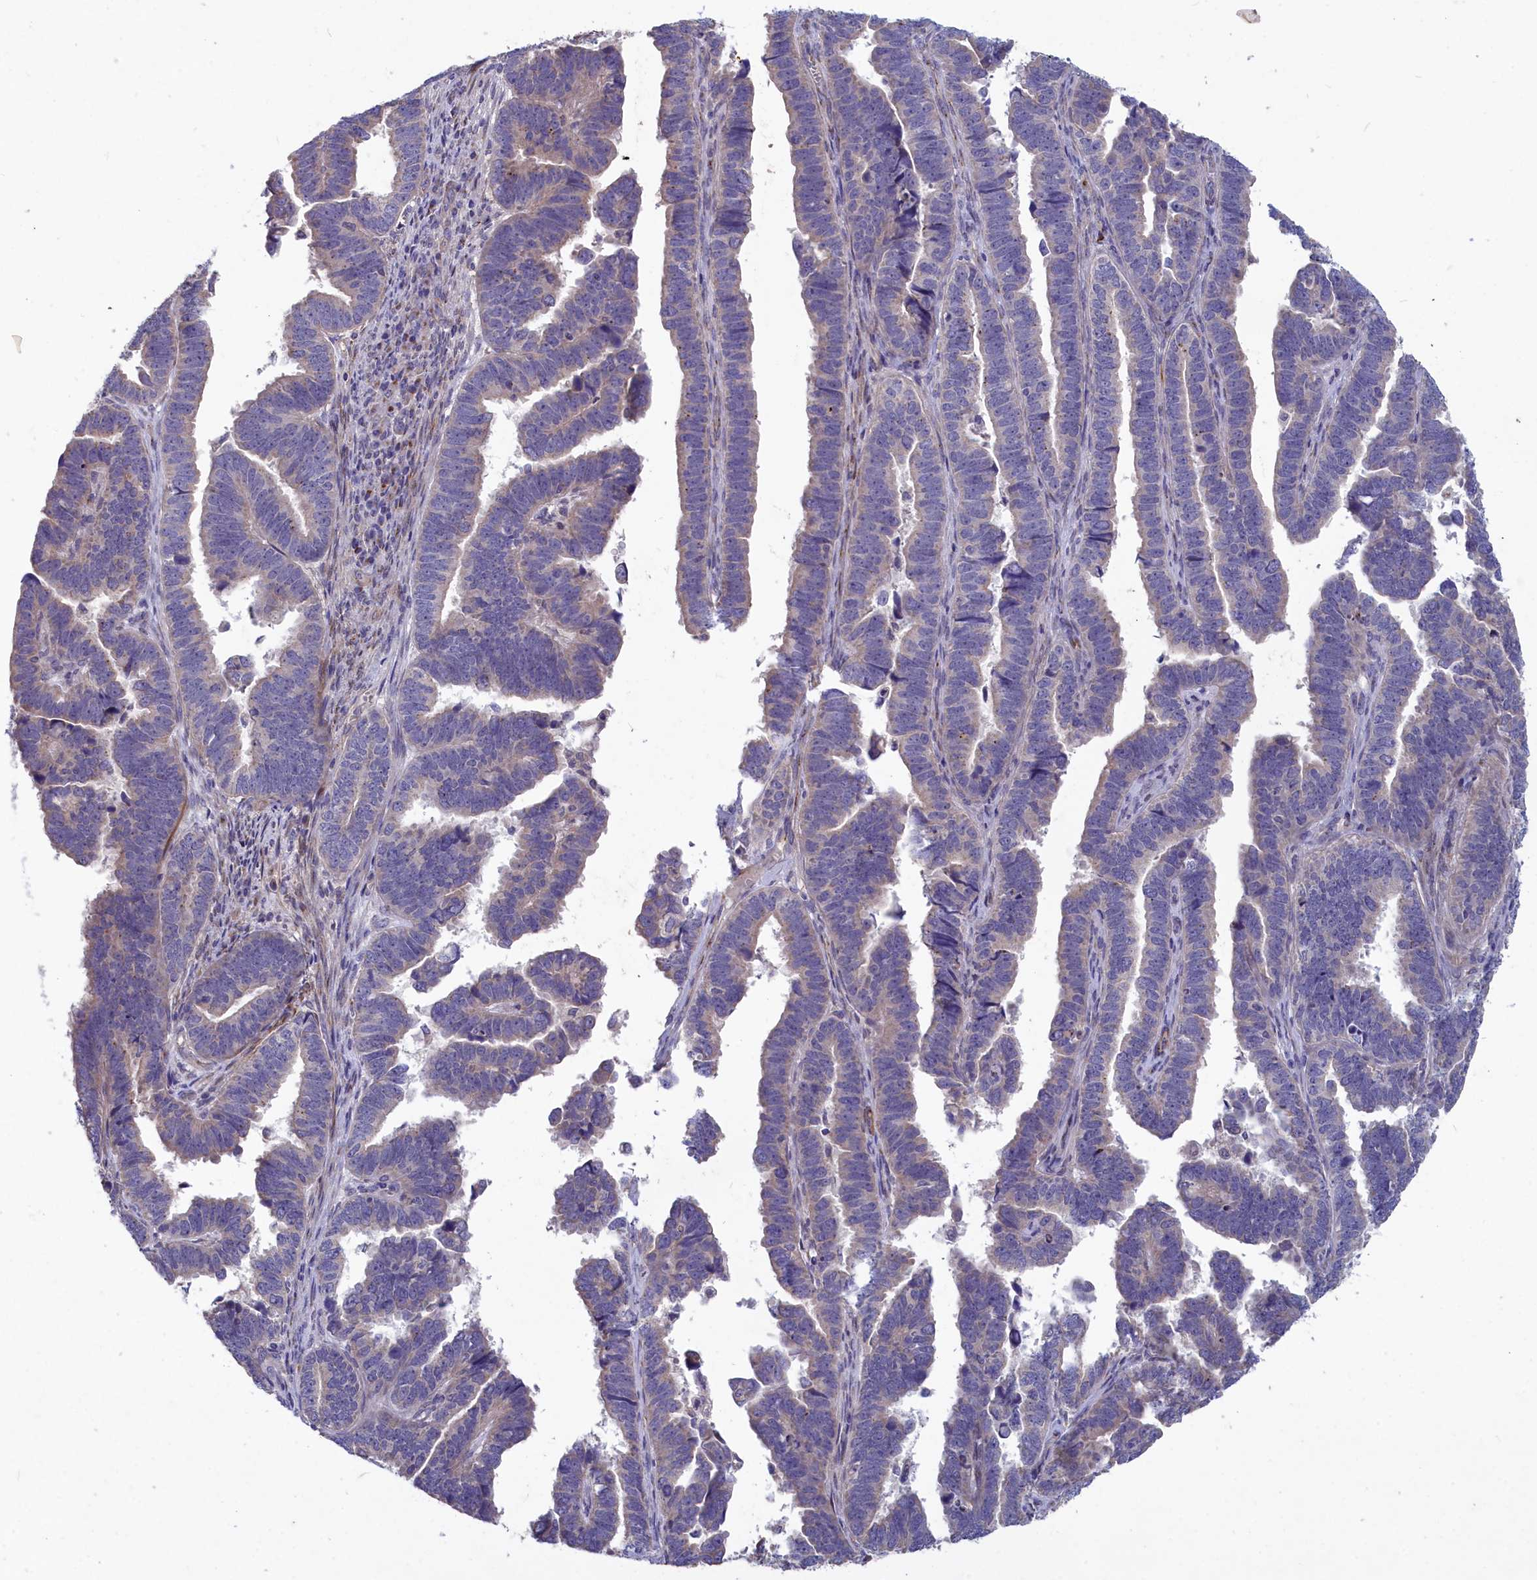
{"staining": {"intensity": "weak", "quantity": "<25%", "location": "cytoplasmic/membranous"}, "tissue": "endometrial cancer", "cell_type": "Tumor cells", "image_type": "cancer", "snomed": [{"axis": "morphology", "description": "Adenocarcinoma, NOS"}, {"axis": "topography", "description": "Endometrium"}], "caption": "DAB immunohistochemical staining of endometrial cancer shows no significant expression in tumor cells.", "gene": "TUBGCP4", "patient": {"sex": "female", "age": 75}}